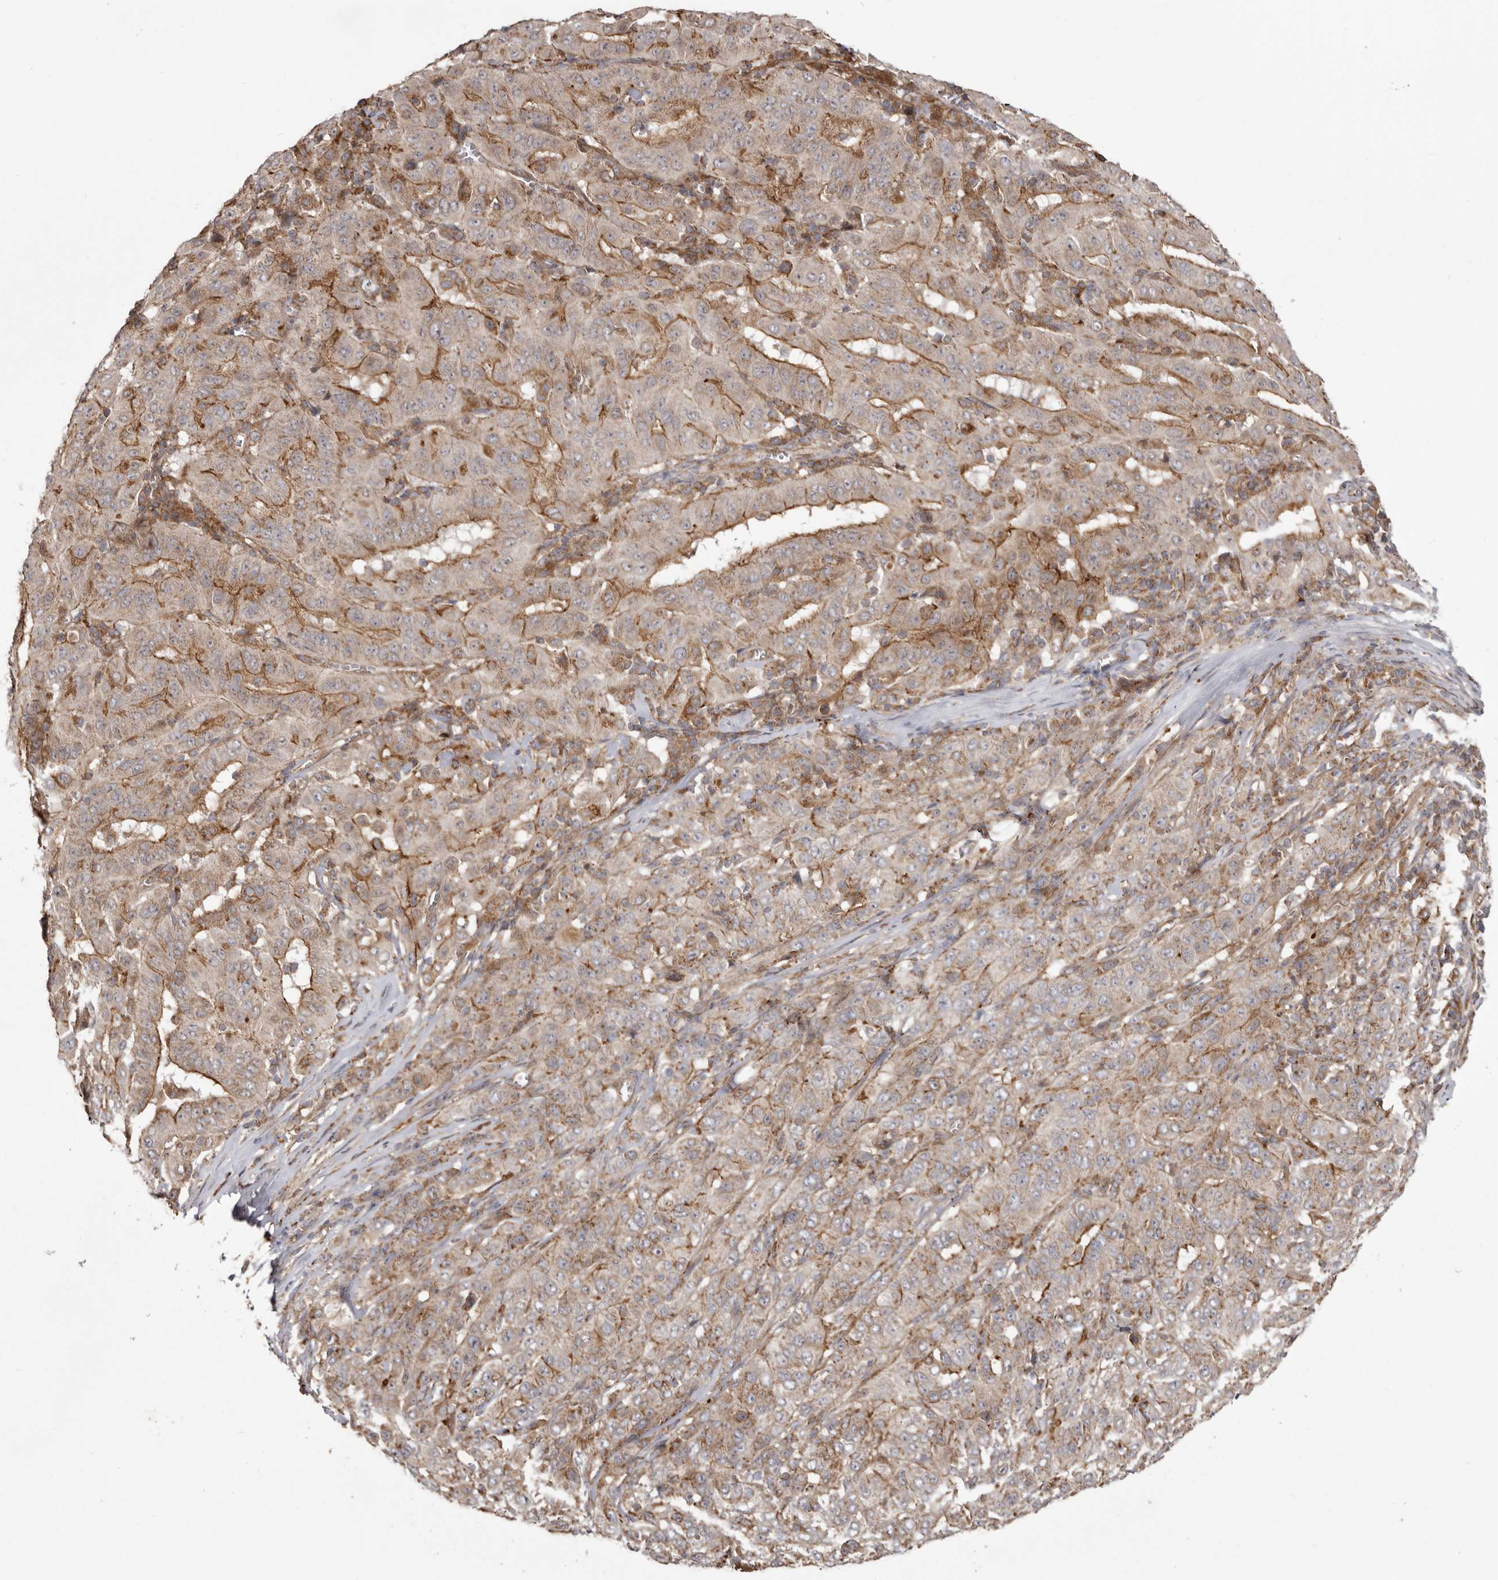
{"staining": {"intensity": "moderate", "quantity": ">75%", "location": "cytoplasmic/membranous"}, "tissue": "pancreatic cancer", "cell_type": "Tumor cells", "image_type": "cancer", "snomed": [{"axis": "morphology", "description": "Adenocarcinoma, NOS"}, {"axis": "topography", "description": "Pancreas"}], "caption": "Immunohistochemistry image of human adenocarcinoma (pancreatic) stained for a protein (brown), which reveals medium levels of moderate cytoplasmic/membranous expression in approximately >75% of tumor cells.", "gene": "NUP43", "patient": {"sex": "male", "age": 63}}